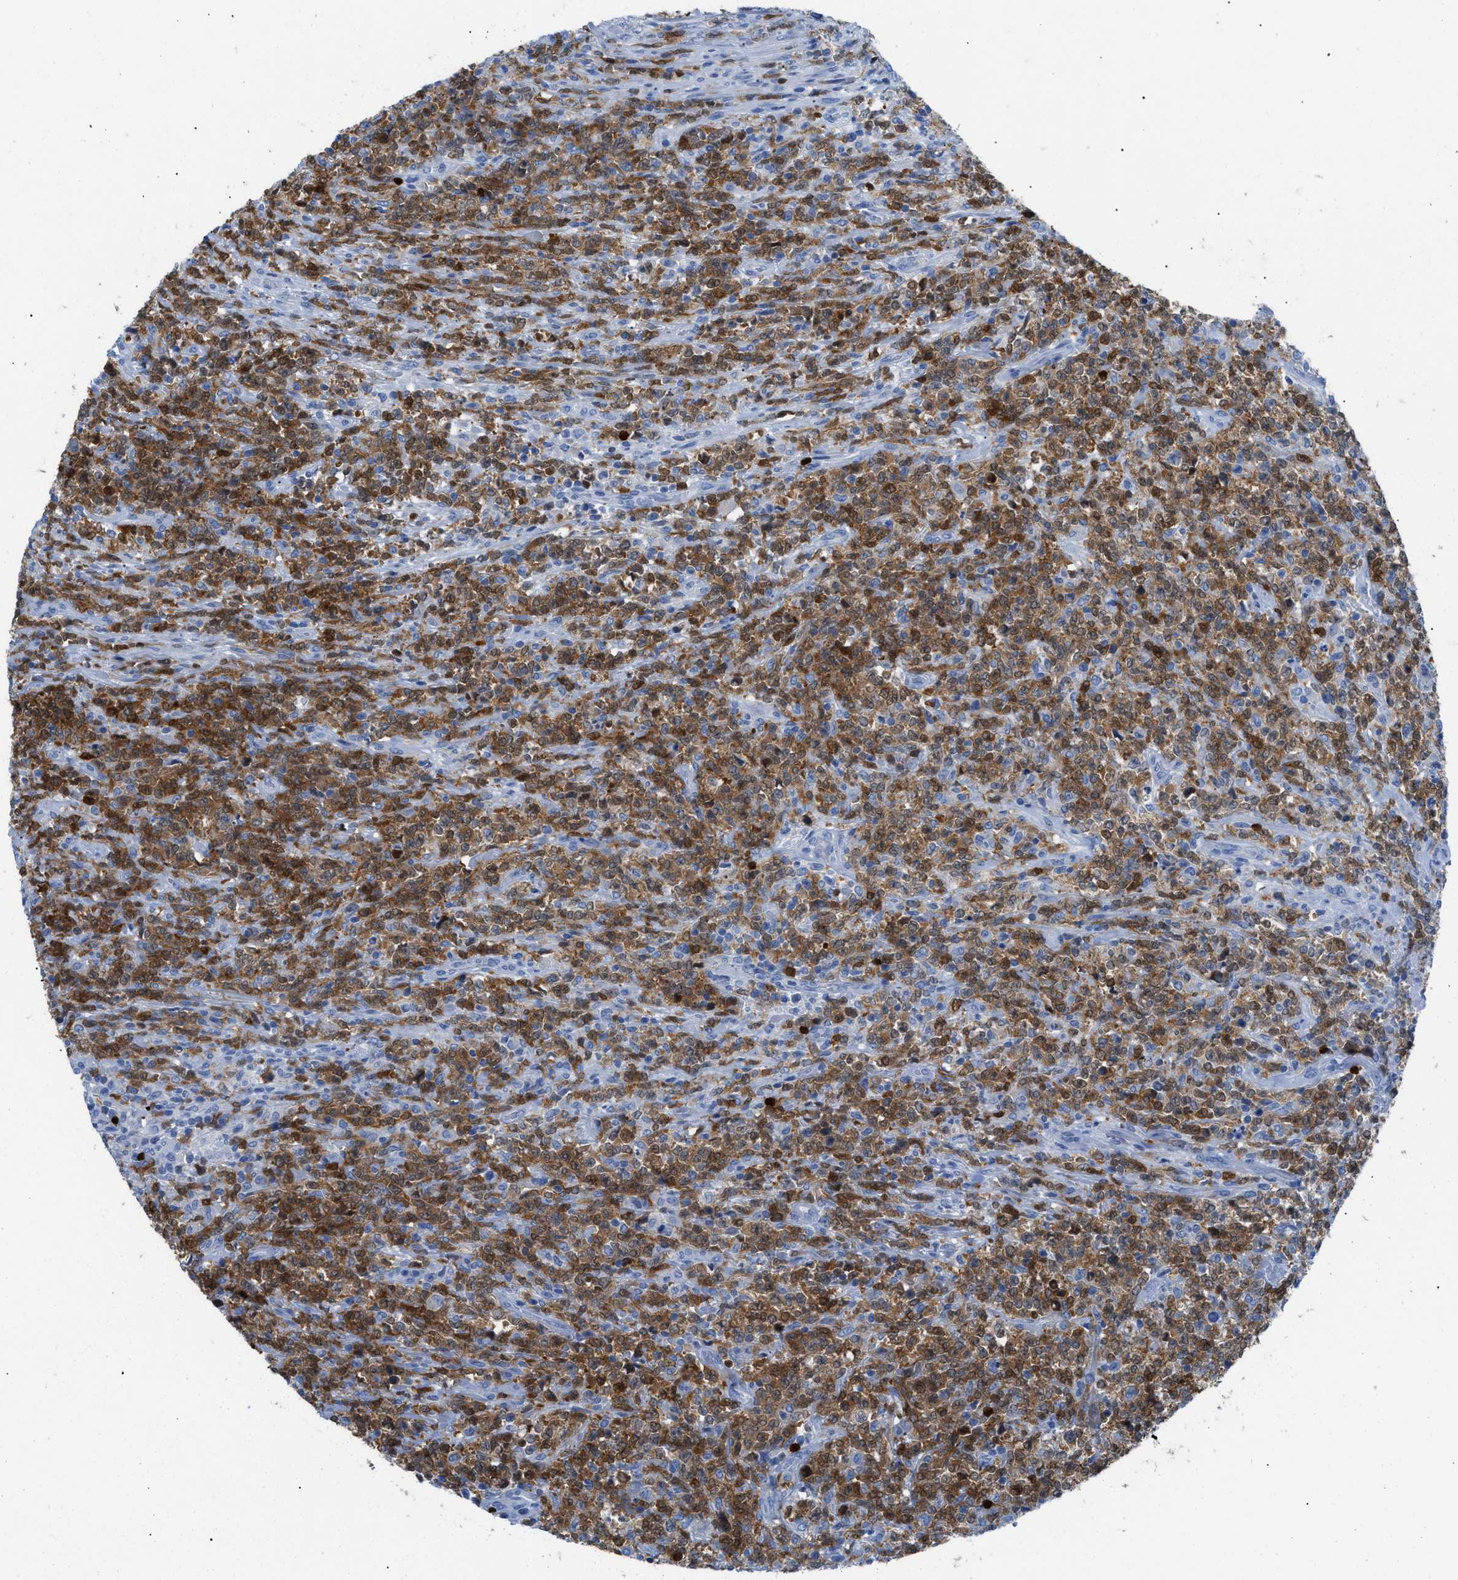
{"staining": {"intensity": "moderate", "quantity": ">75%", "location": "cytoplasmic/membranous"}, "tissue": "lymphoma", "cell_type": "Tumor cells", "image_type": "cancer", "snomed": [{"axis": "morphology", "description": "Malignant lymphoma, non-Hodgkin's type, High grade"}, {"axis": "topography", "description": "Soft tissue"}], "caption": "Malignant lymphoma, non-Hodgkin's type (high-grade) stained for a protein (brown) reveals moderate cytoplasmic/membranous positive staining in about >75% of tumor cells.", "gene": "TCL1A", "patient": {"sex": "male", "age": 18}}